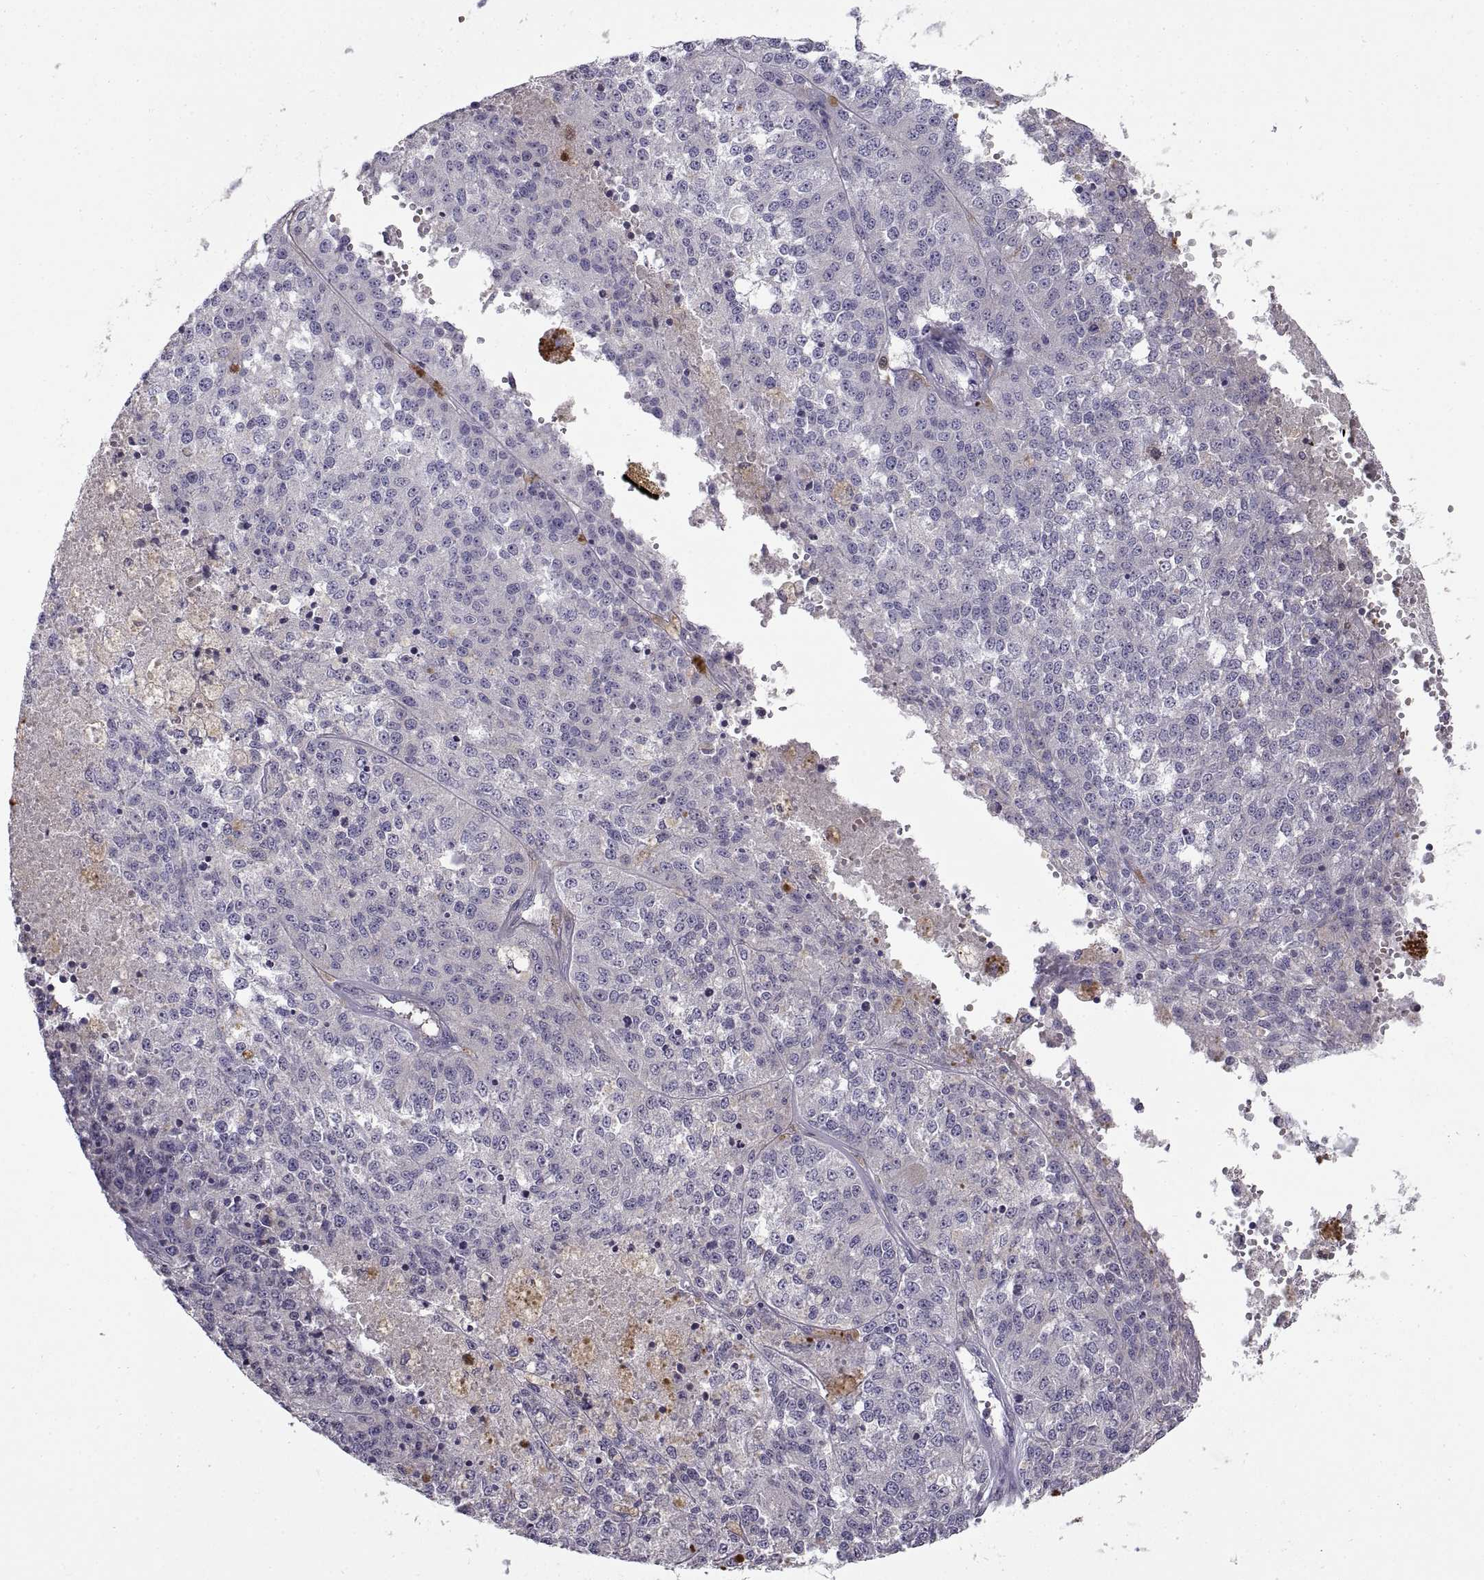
{"staining": {"intensity": "negative", "quantity": "none", "location": "none"}, "tissue": "melanoma", "cell_type": "Tumor cells", "image_type": "cancer", "snomed": [{"axis": "morphology", "description": "Malignant melanoma, Metastatic site"}, {"axis": "topography", "description": "Lymph node"}], "caption": "This photomicrograph is of melanoma stained with immunohistochemistry to label a protein in brown with the nuclei are counter-stained blue. There is no staining in tumor cells. (DAB (3,3'-diaminobenzidine) IHC visualized using brightfield microscopy, high magnification).", "gene": "DOK3", "patient": {"sex": "female", "age": 64}}